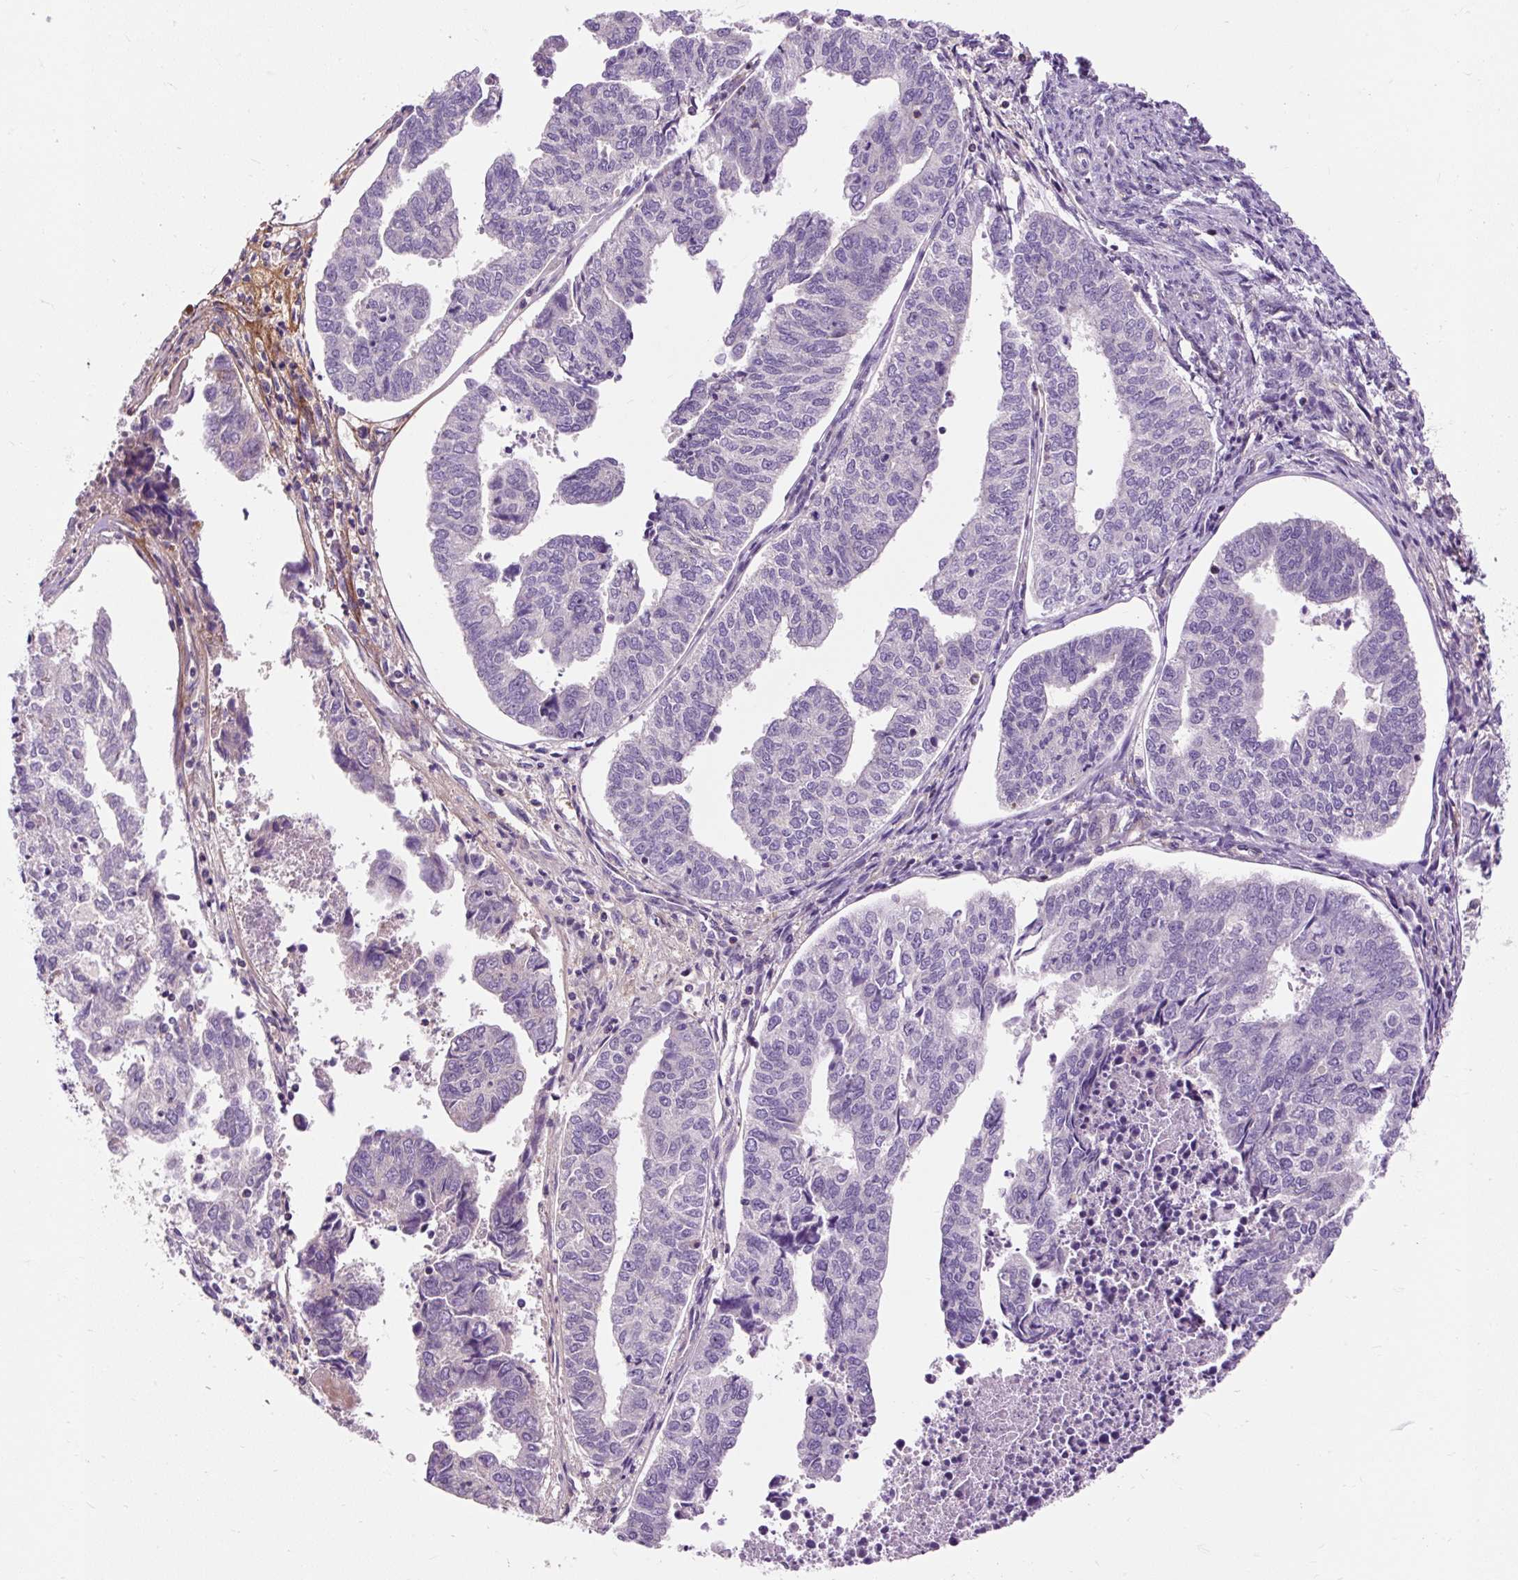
{"staining": {"intensity": "negative", "quantity": "none", "location": "none"}, "tissue": "endometrial cancer", "cell_type": "Tumor cells", "image_type": "cancer", "snomed": [{"axis": "morphology", "description": "Adenocarcinoma, NOS"}, {"axis": "topography", "description": "Endometrium"}], "caption": "High power microscopy photomicrograph of an immunohistochemistry (IHC) histopathology image of endometrial adenocarcinoma, revealing no significant expression in tumor cells.", "gene": "PCDHGB3", "patient": {"sex": "female", "age": 73}}